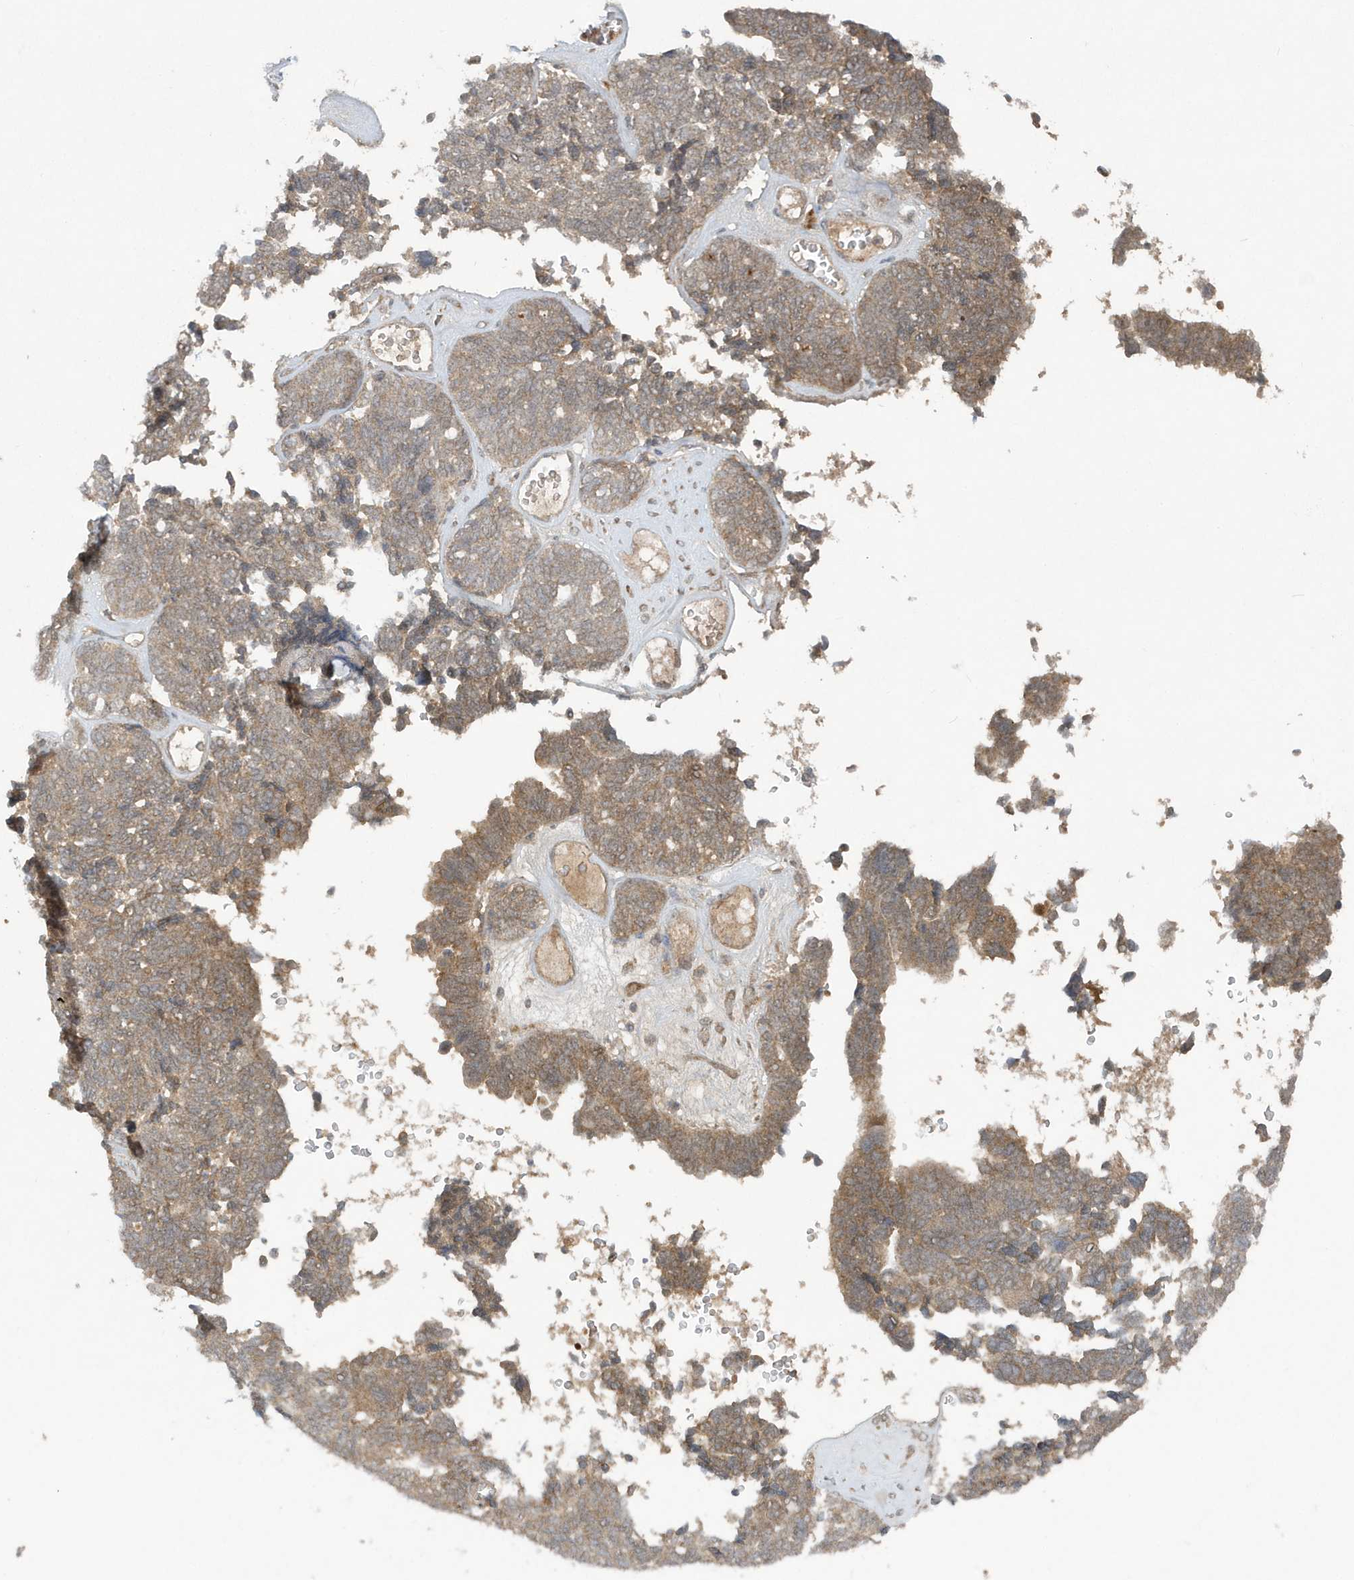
{"staining": {"intensity": "moderate", "quantity": ">75%", "location": "cytoplasmic/membranous"}, "tissue": "ovarian cancer", "cell_type": "Tumor cells", "image_type": "cancer", "snomed": [{"axis": "morphology", "description": "Cystadenocarcinoma, serous, NOS"}, {"axis": "topography", "description": "Ovary"}], "caption": "Immunohistochemistry (IHC) (DAB (3,3'-diaminobenzidine)) staining of human ovarian cancer (serous cystadenocarcinoma) exhibits moderate cytoplasmic/membranous protein expression in about >75% of tumor cells.", "gene": "C1RL", "patient": {"sex": "female", "age": 79}}